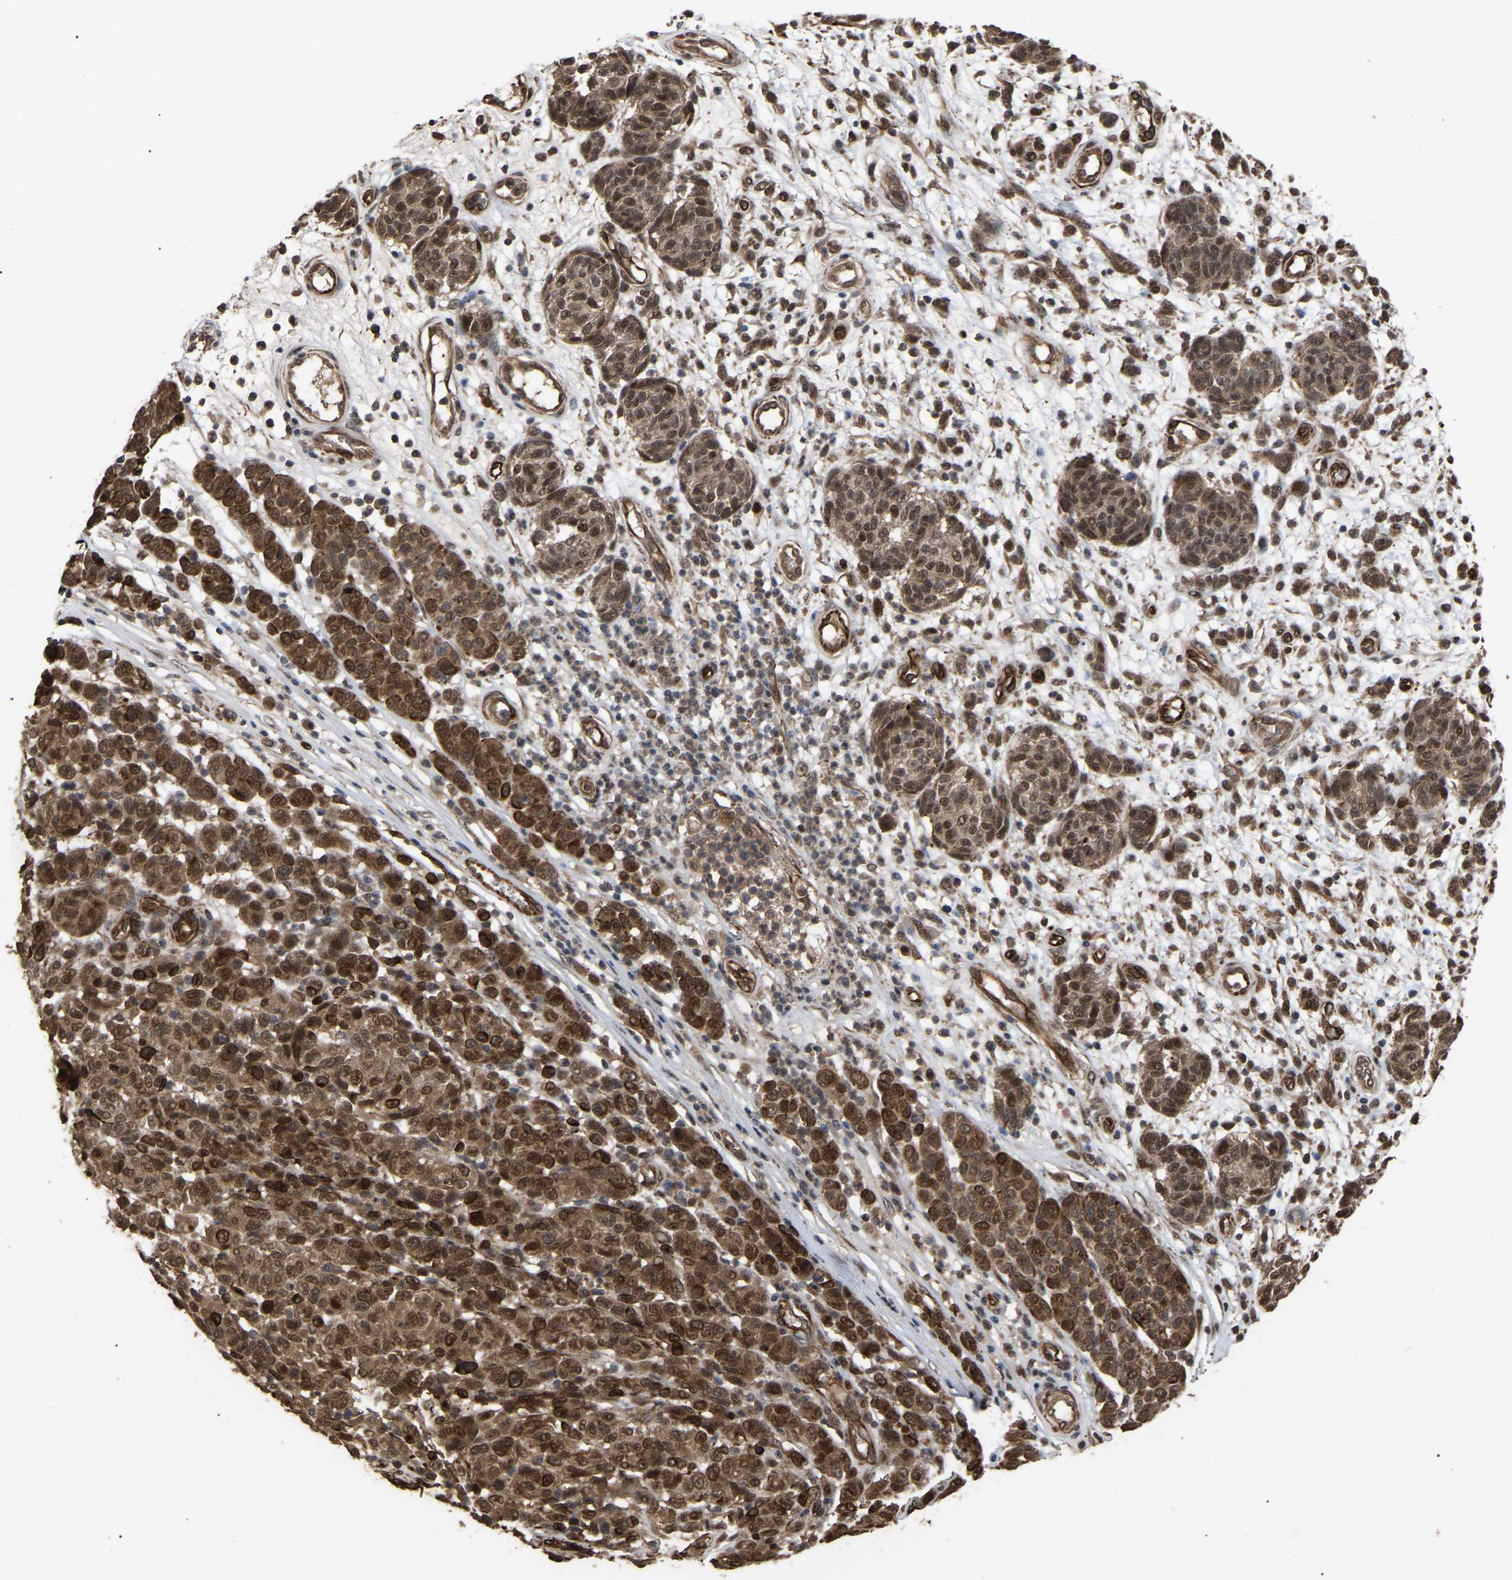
{"staining": {"intensity": "strong", "quantity": ">75%", "location": "cytoplasmic/membranous"}, "tissue": "melanoma", "cell_type": "Tumor cells", "image_type": "cancer", "snomed": [{"axis": "morphology", "description": "Malignant melanoma, NOS"}, {"axis": "topography", "description": "Skin"}], "caption": "Malignant melanoma stained with a protein marker shows strong staining in tumor cells.", "gene": "FAM161B", "patient": {"sex": "male", "age": 59}}